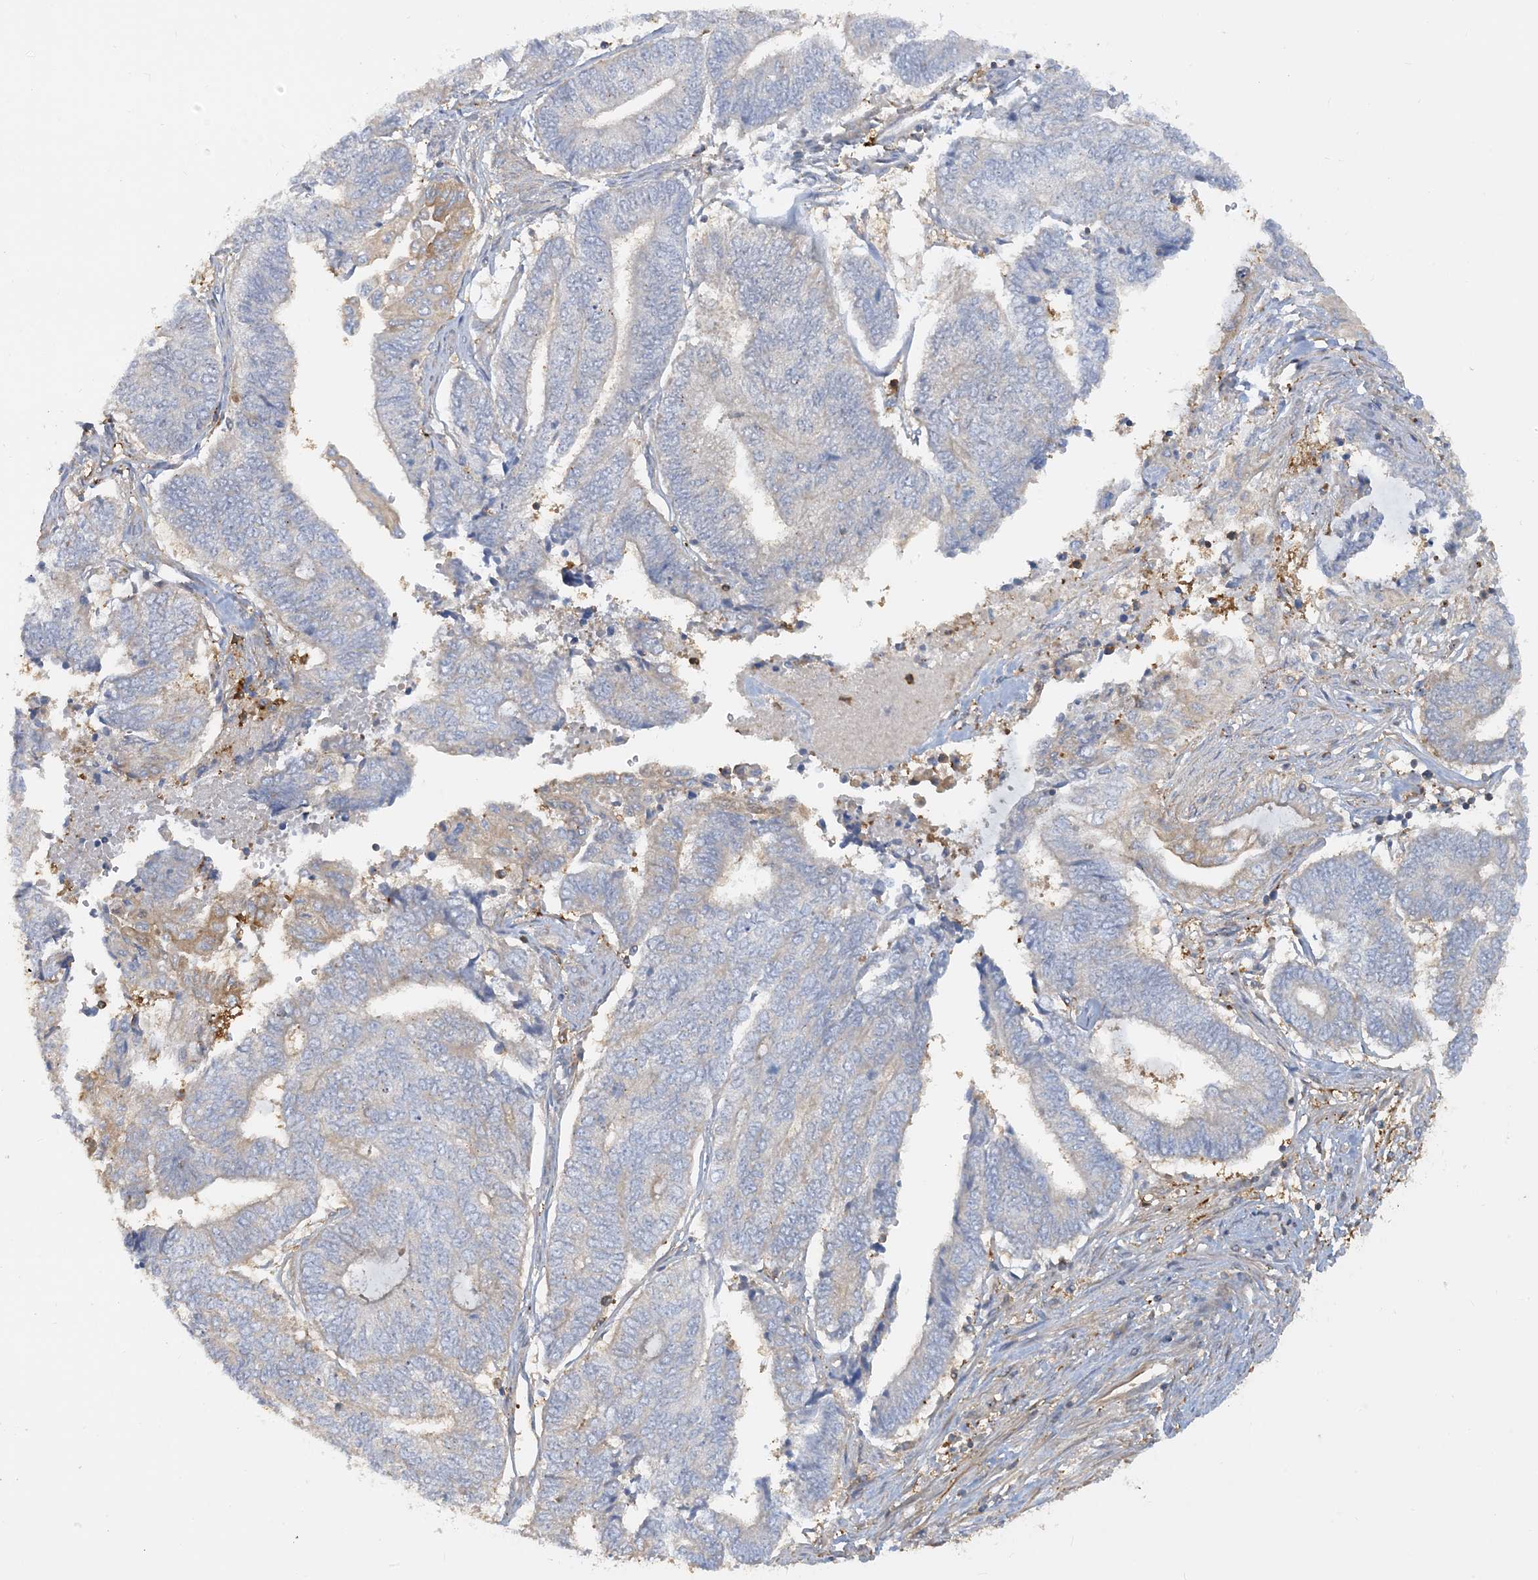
{"staining": {"intensity": "negative", "quantity": "none", "location": "none"}, "tissue": "endometrial cancer", "cell_type": "Tumor cells", "image_type": "cancer", "snomed": [{"axis": "morphology", "description": "Adenocarcinoma, NOS"}, {"axis": "topography", "description": "Uterus"}, {"axis": "topography", "description": "Endometrium"}], "caption": "Immunohistochemistry of human endometrial cancer demonstrates no expression in tumor cells.", "gene": "SFMBT2", "patient": {"sex": "female", "age": 70}}